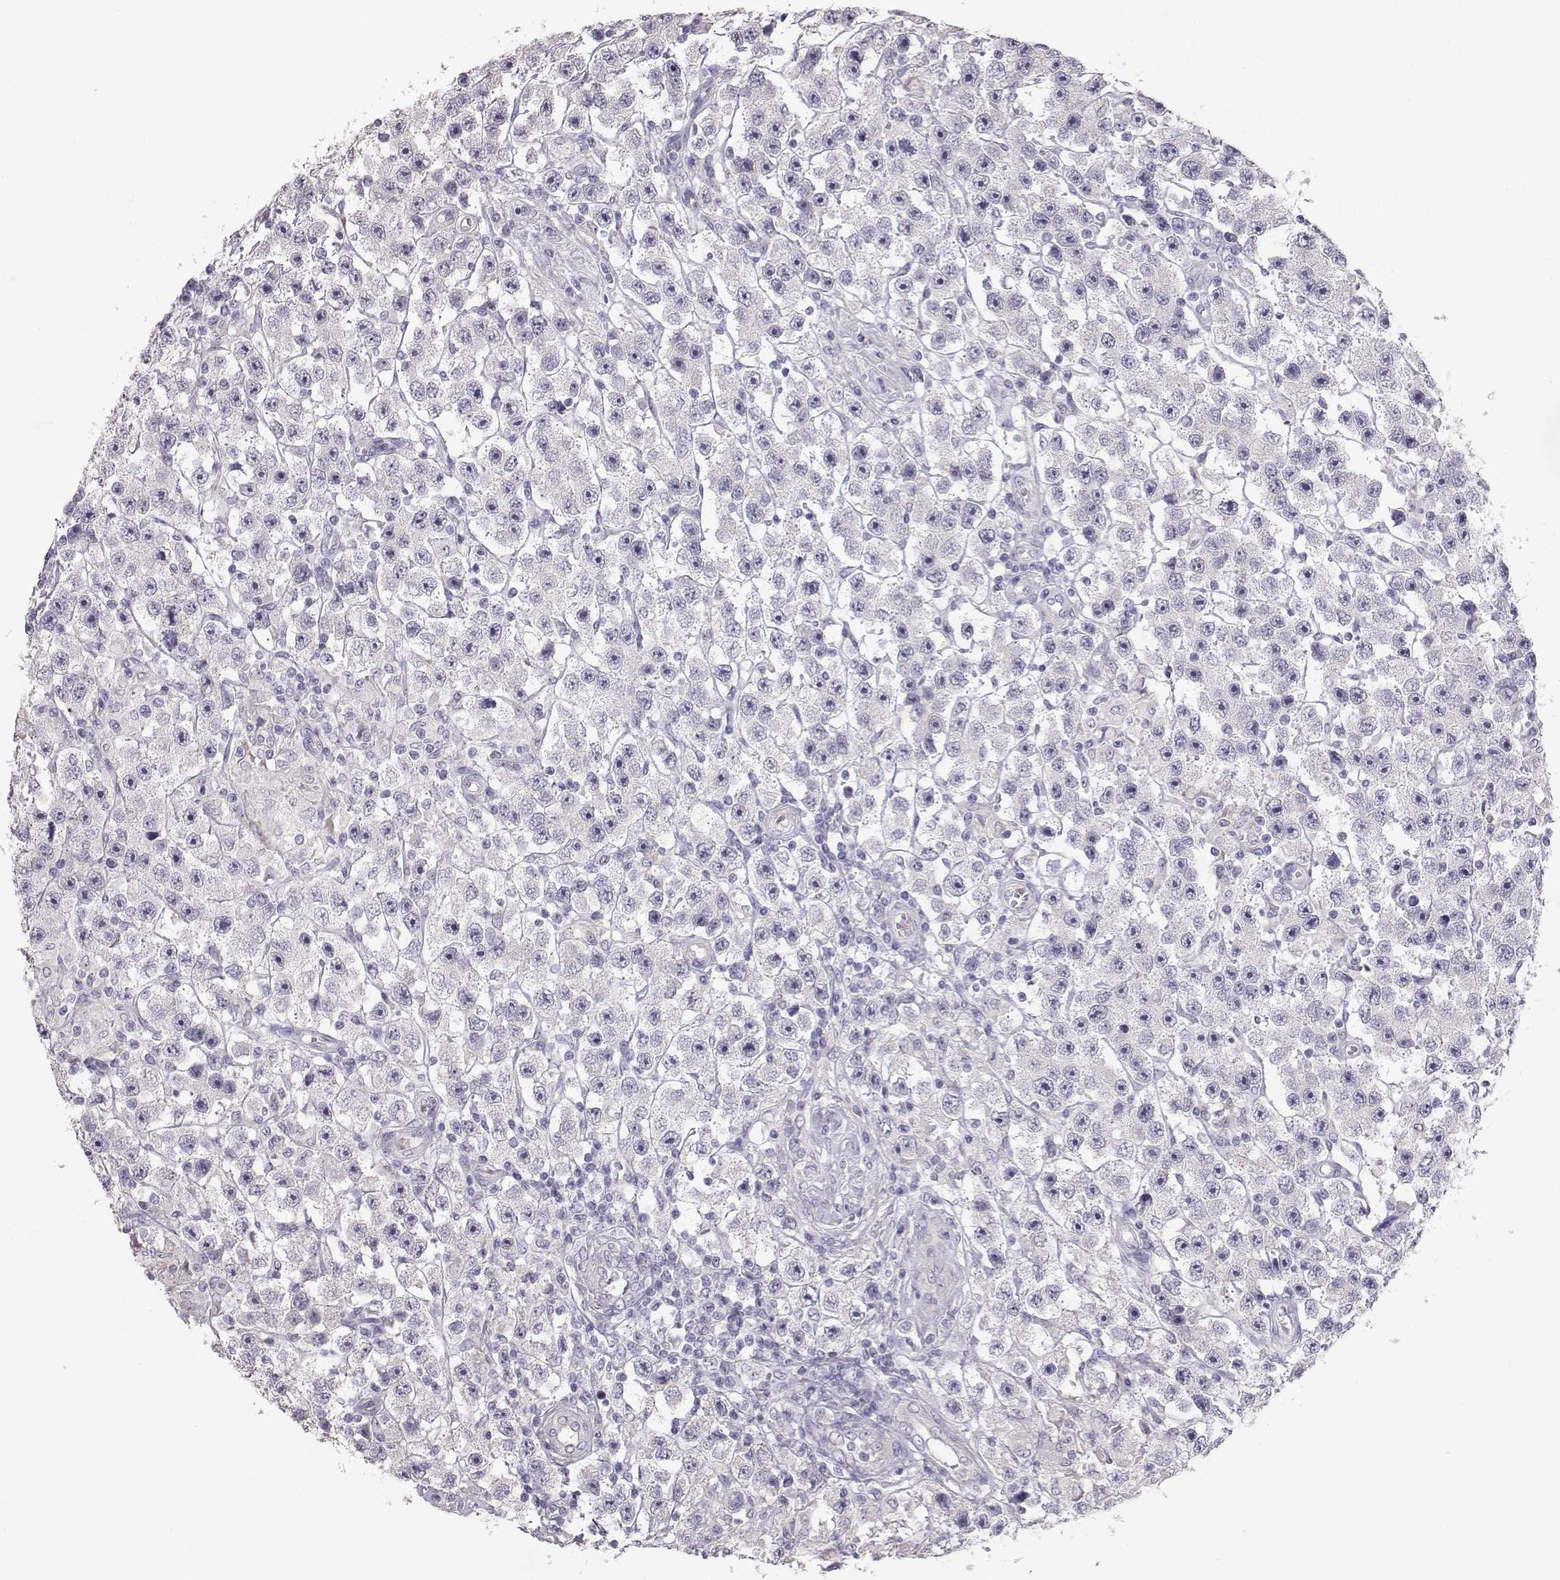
{"staining": {"intensity": "negative", "quantity": "none", "location": "none"}, "tissue": "testis cancer", "cell_type": "Tumor cells", "image_type": "cancer", "snomed": [{"axis": "morphology", "description": "Seminoma, NOS"}, {"axis": "topography", "description": "Testis"}], "caption": "Human testis cancer stained for a protein using IHC displays no positivity in tumor cells.", "gene": "SLC18A1", "patient": {"sex": "male", "age": 45}}